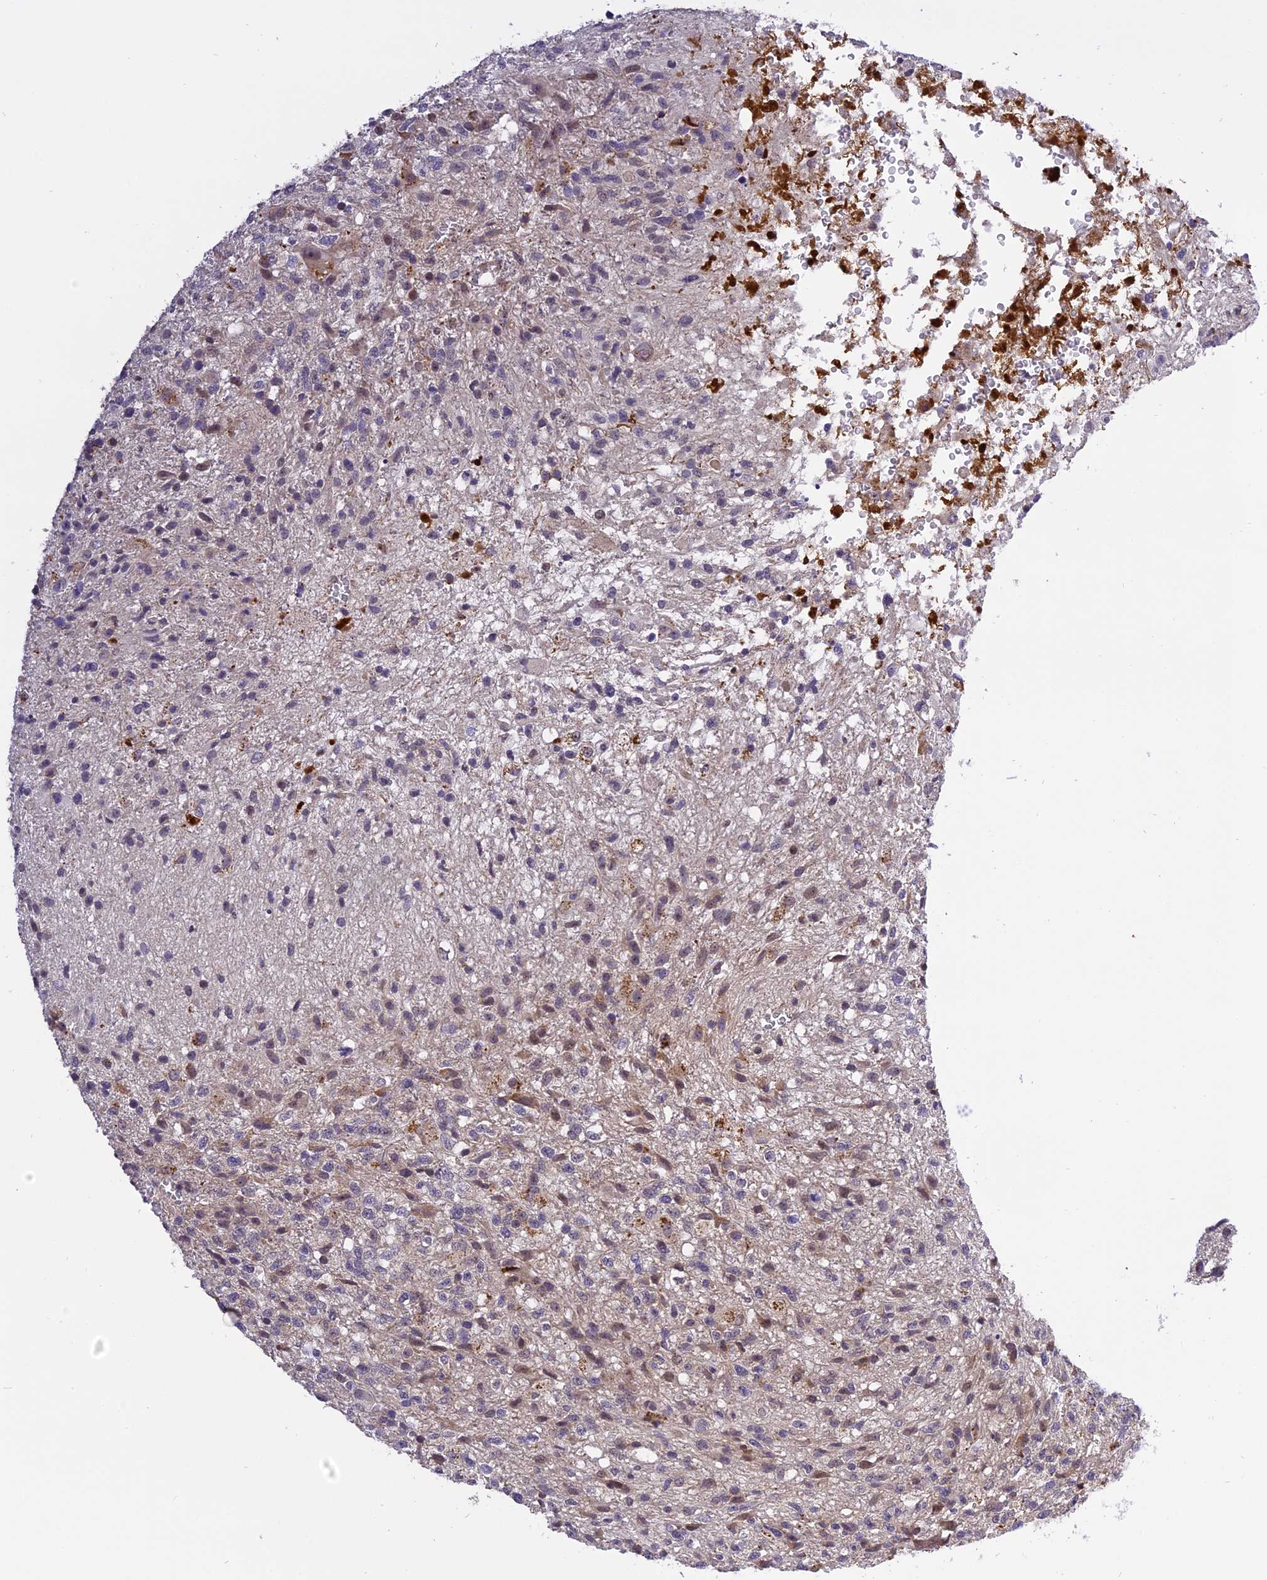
{"staining": {"intensity": "weak", "quantity": "<25%", "location": "cytoplasmic/membranous"}, "tissue": "glioma", "cell_type": "Tumor cells", "image_type": "cancer", "snomed": [{"axis": "morphology", "description": "Glioma, malignant, High grade"}, {"axis": "topography", "description": "Brain"}], "caption": "Tumor cells are negative for brown protein staining in malignant high-grade glioma. (Stains: DAB (3,3'-diaminobenzidine) IHC with hematoxylin counter stain, Microscopy: brightfield microscopy at high magnification).", "gene": "FNIP2", "patient": {"sex": "male", "age": 56}}